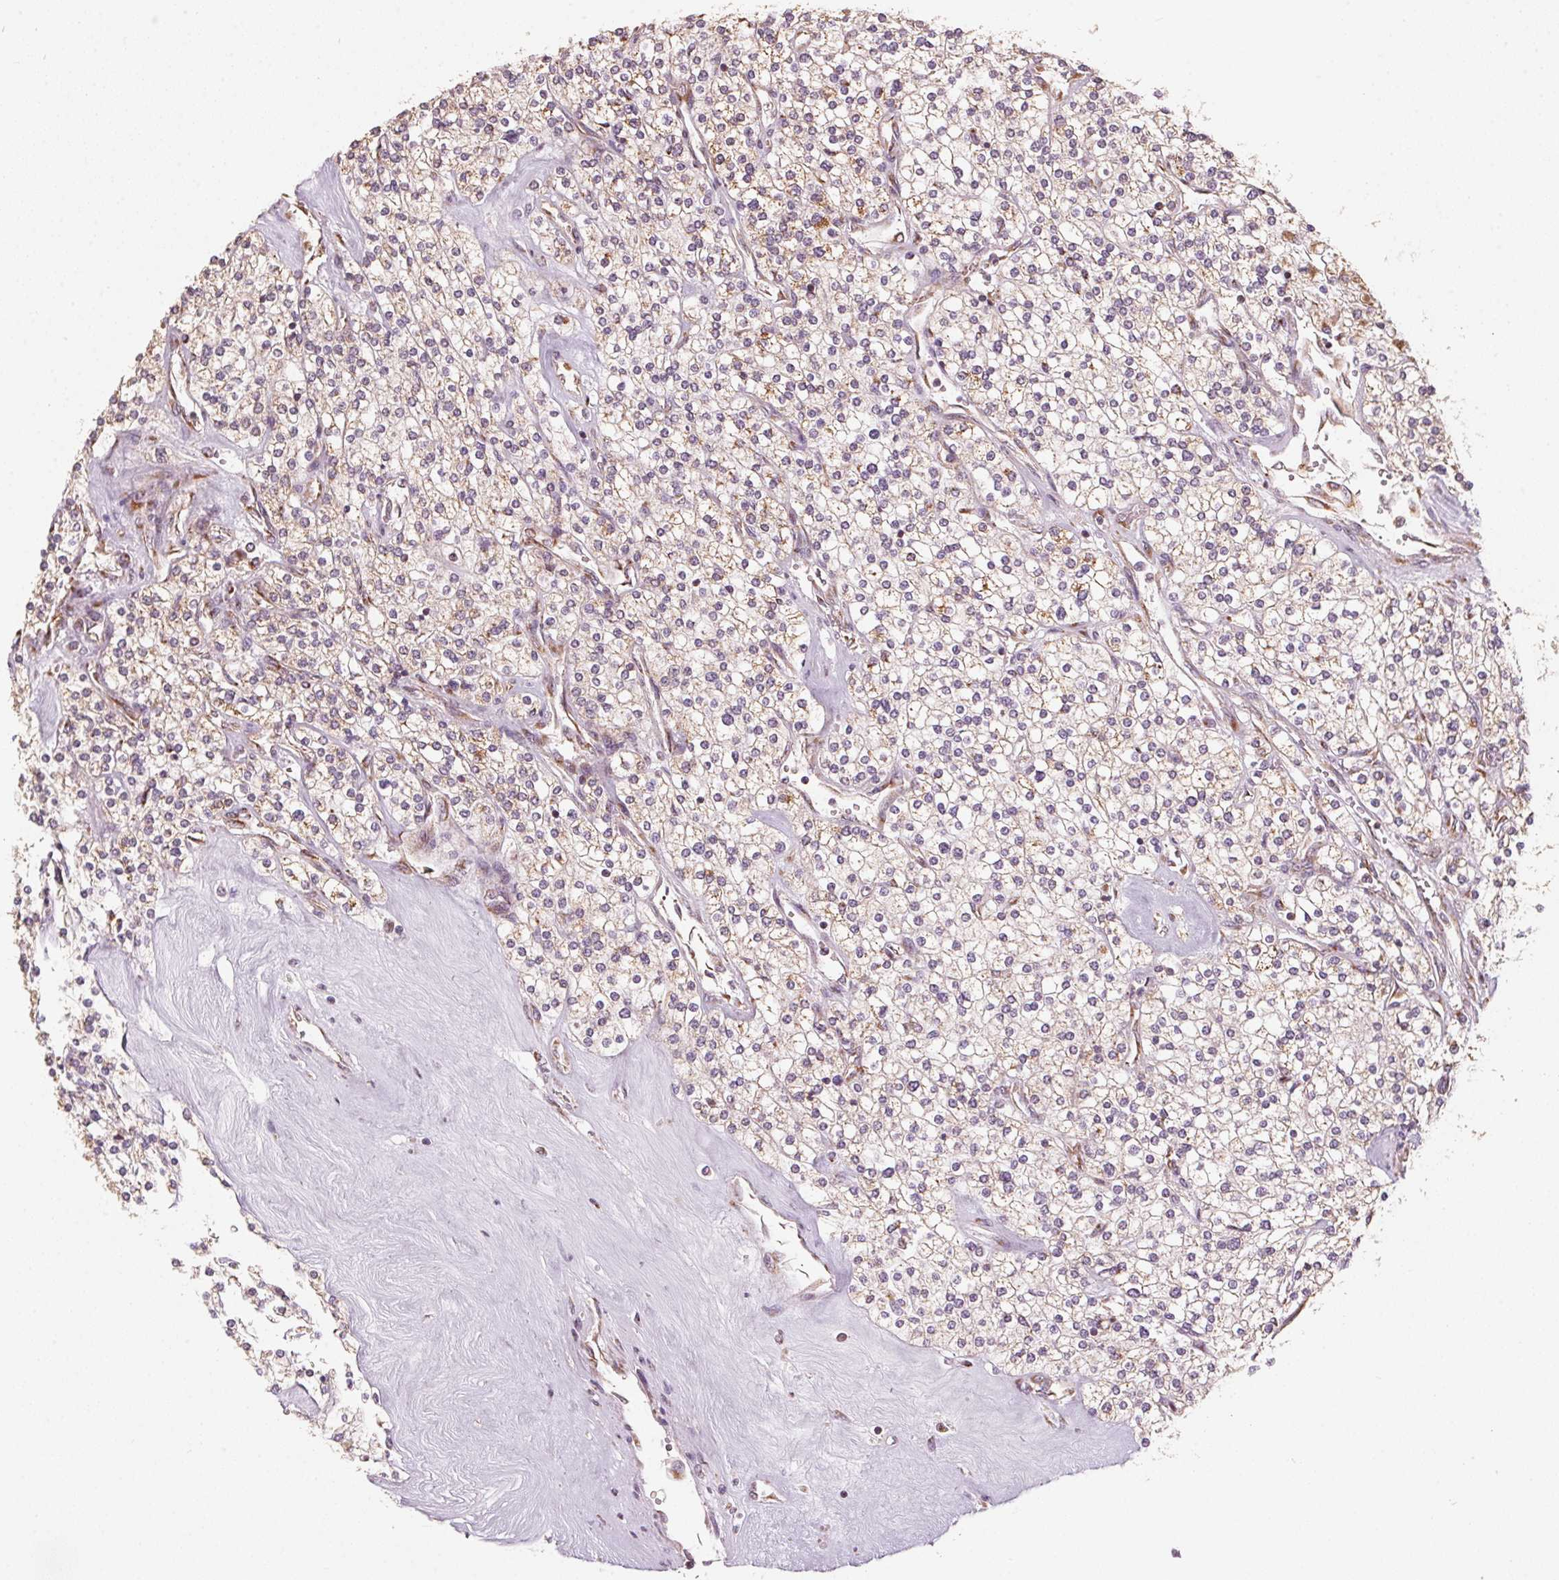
{"staining": {"intensity": "moderate", "quantity": "25%-75%", "location": "cytoplasmic/membranous"}, "tissue": "renal cancer", "cell_type": "Tumor cells", "image_type": "cancer", "snomed": [{"axis": "morphology", "description": "Adenocarcinoma, NOS"}, {"axis": "topography", "description": "Kidney"}], "caption": "IHC micrograph of renal cancer stained for a protein (brown), which reveals medium levels of moderate cytoplasmic/membranous expression in about 25%-75% of tumor cells.", "gene": "TOMM70", "patient": {"sex": "male", "age": 80}}